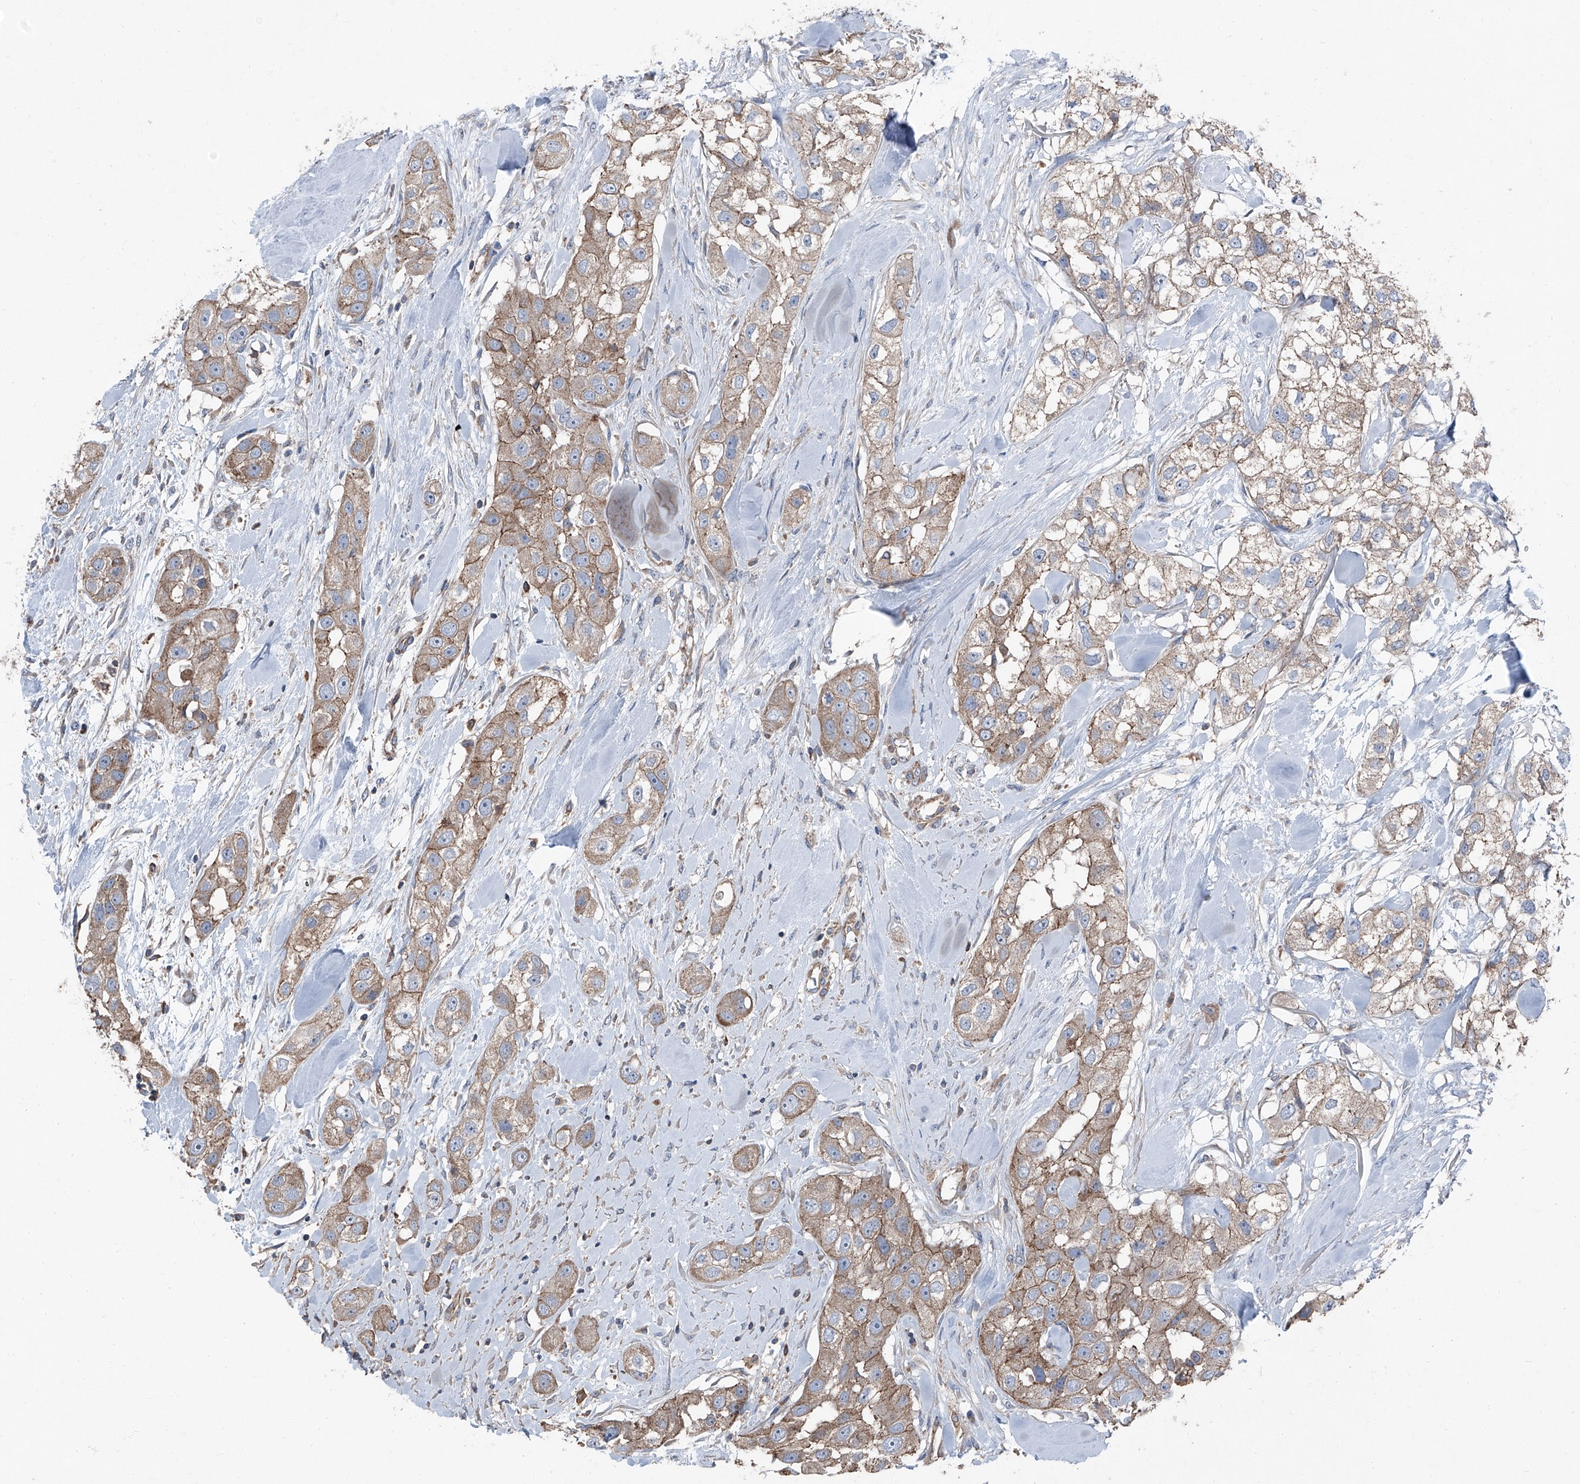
{"staining": {"intensity": "weak", "quantity": ">75%", "location": "cytoplasmic/membranous"}, "tissue": "head and neck cancer", "cell_type": "Tumor cells", "image_type": "cancer", "snomed": [{"axis": "morphology", "description": "Normal tissue, NOS"}, {"axis": "morphology", "description": "Squamous cell carcinoma, NOS"}, {"axis": "topography", "description": "Skeletal muscle"}, {"axis": "topography", "description": "Head-Neck"}], "caption": "Human head and neck squamous cell carcinoma stained with a protein marker exhibits weak staining in tumor cells.", "gene": "GPR142", "patient": {"sex": "male", "age": 51}}